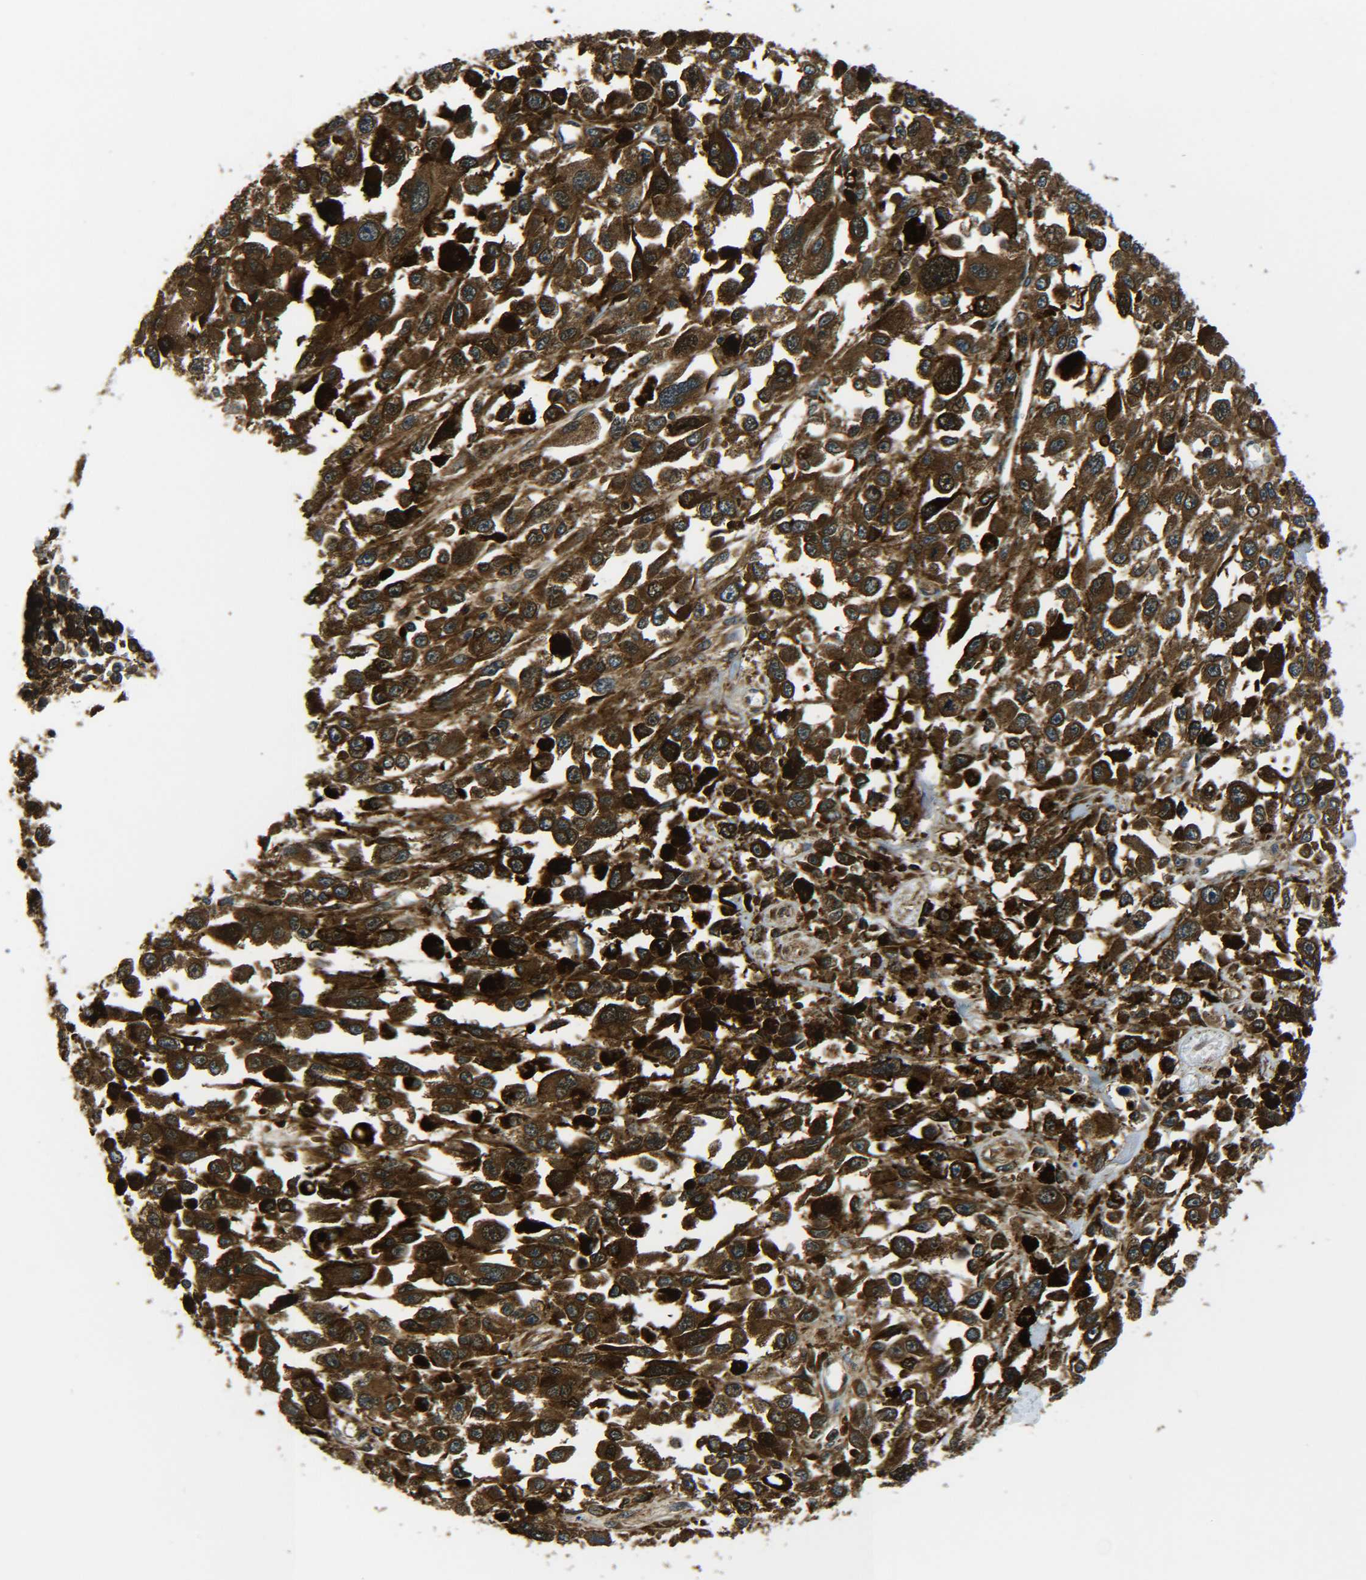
{"staining": {"intensity": "strong", "quantity": ">75%", "location": "cytoplasmic/membranous"}, "tissue": "melanoma", "cell_type": "Tumor cells", "image_type": "cancer", "snomed": [{"axis": "morphology", "description": "Malignant melanoma, Metastatic site"}, {"axis": "topography", "description": "Lymph node"}], "caption": "Approximately >75% of tumor cells in human melanoma reveal strong cytoplasmic/membranous protein positivity as visualized by brown immunohistochemical staining.", "gene": "PREB", "patient": {"sex": "male", "age": 59}}